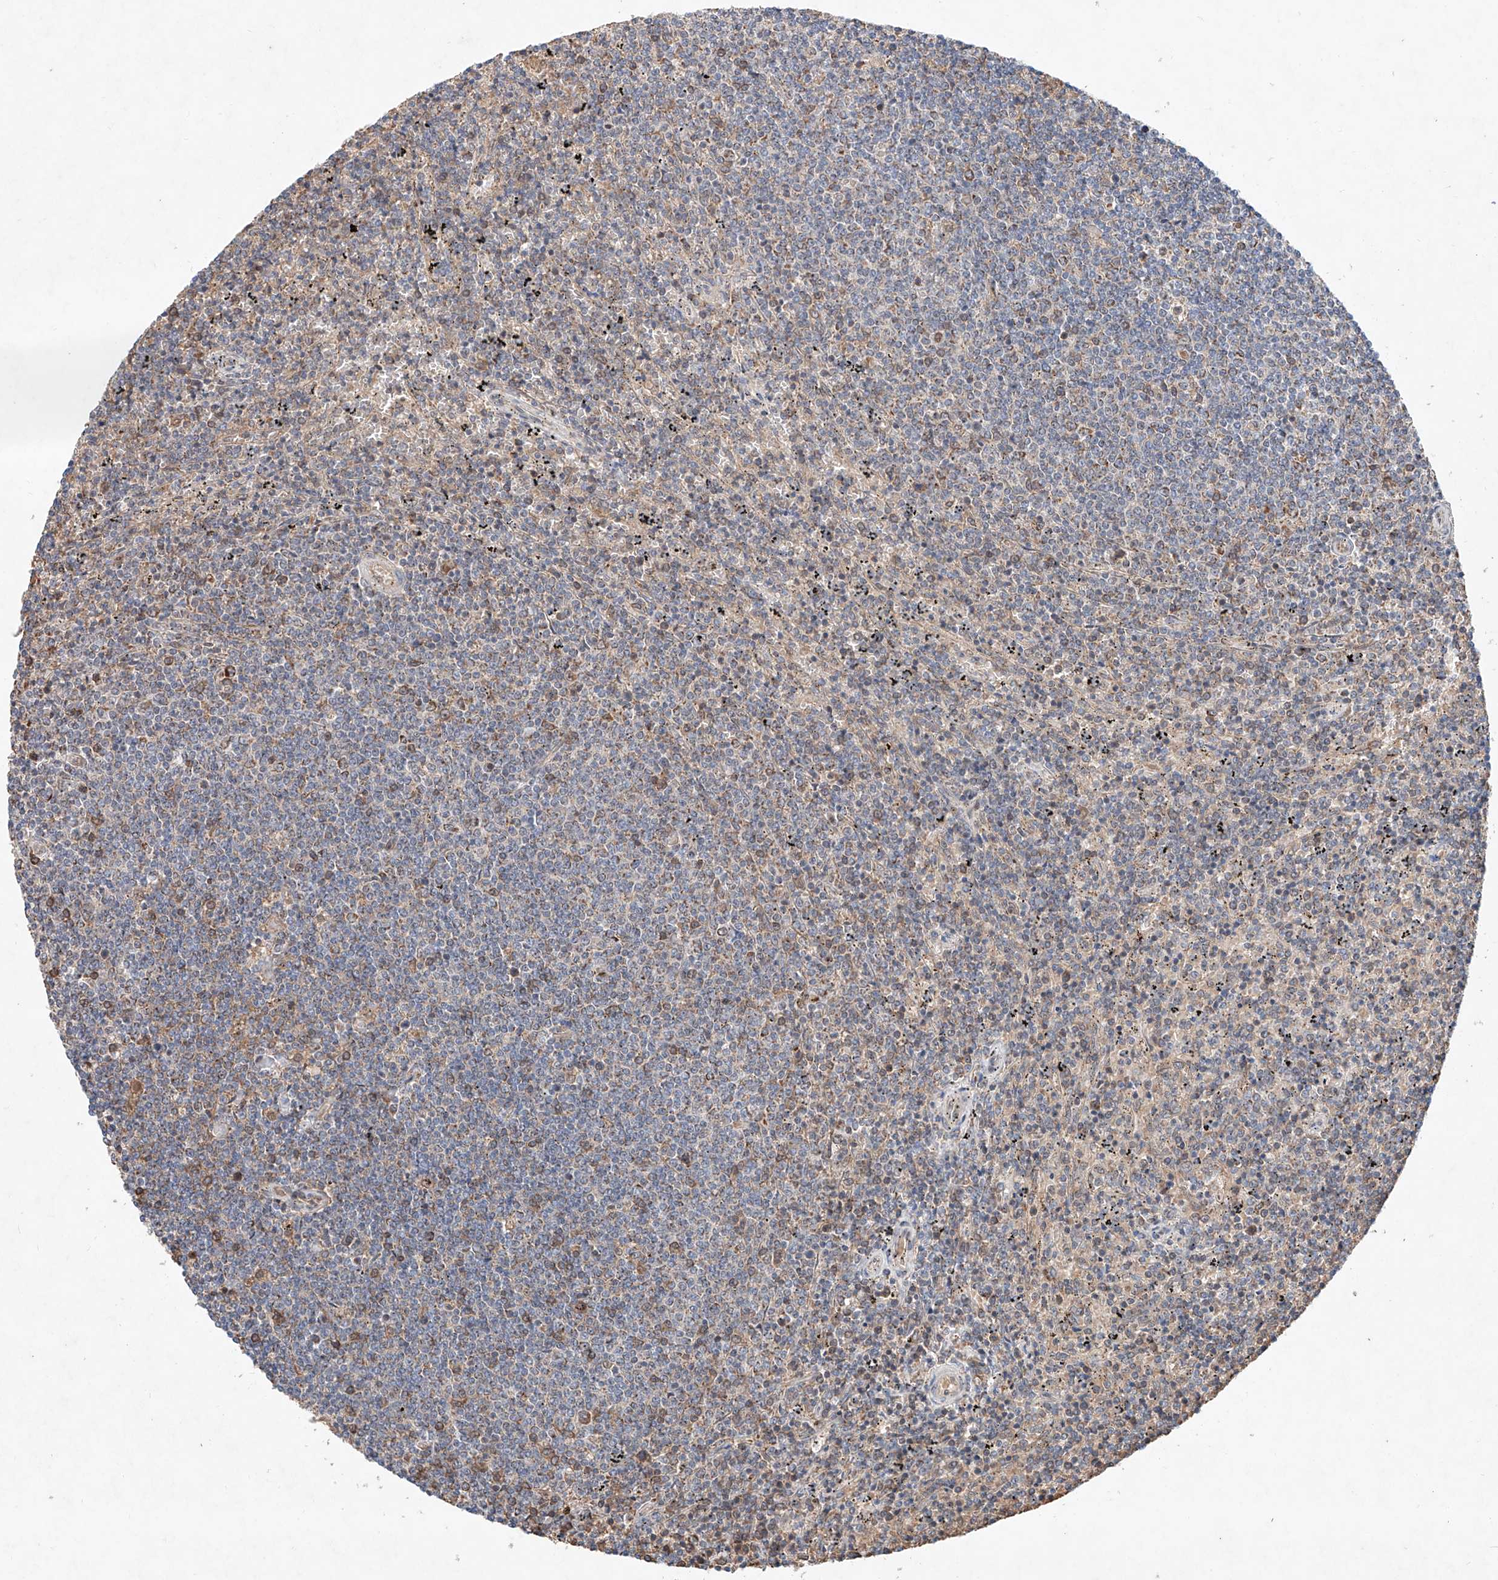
{"staining": {"intensity": "negative", "quantity": "none", "location": "none"}, "tissue": "lymphoma", "cell_type": "Tumor cells", "image_type": "cancer", "snomed": [{"axis": "morphology", "description": "Malignant lymphoma, non-Hodgkin's type, Low grade"}, {"axis": "topography", "description": "Spleen"}], "caption": "An immunohistochemistry micrograph of lymphoma is shown. There is no staining in tumor cells of lymphoma. The staining was performed using DAB (3,3'-diaminobenzidine) to visualize the protein expression in brown, while the nuclei were stained in blue with hematoxylin (Magnification: 20x).", "gene": "FASTK", "patient": {"sex": "female", "age": 50}}